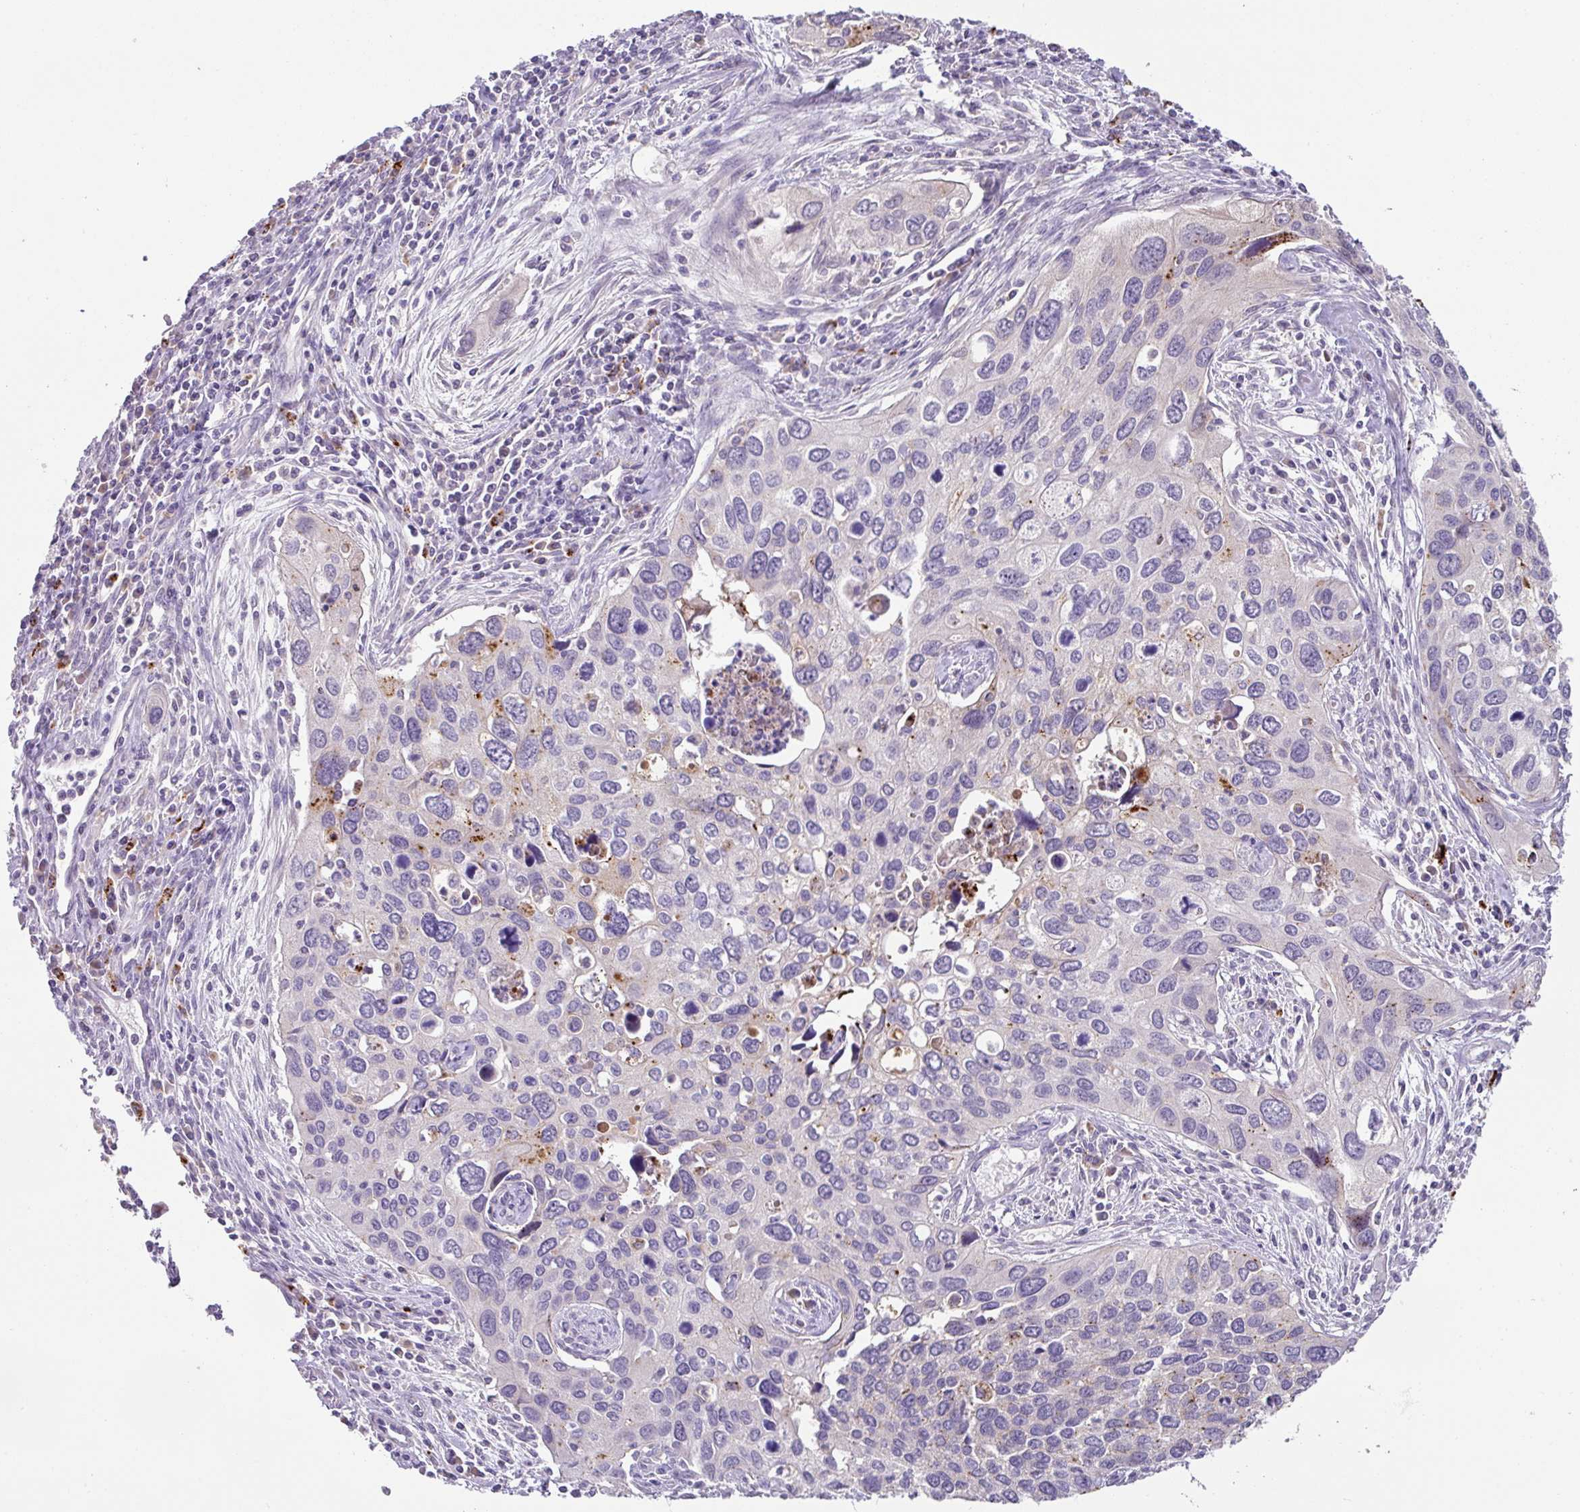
{"staining": {"intensity": "moderate", "quantity": "<25%", "location": "cytoplasmic/membranous"}, "tissue": "cervical cancer", "cell_type": "Tumor cells", "image_type": "cancer", "snomed": [{"axis": "morphology", "description": "Squamous cell carcinoma, NOS"}, {"axis": "topography", "description": "Cervix"}], "caption": "Protein expression analysis of human squamous cell carcinoma (cervical) reveals moderate cytoplasmic/membranous staining in approximately <25% of tumor cells.", "gene": "PLEKHH3", "patient": {"sex": "female", "age": 55}}